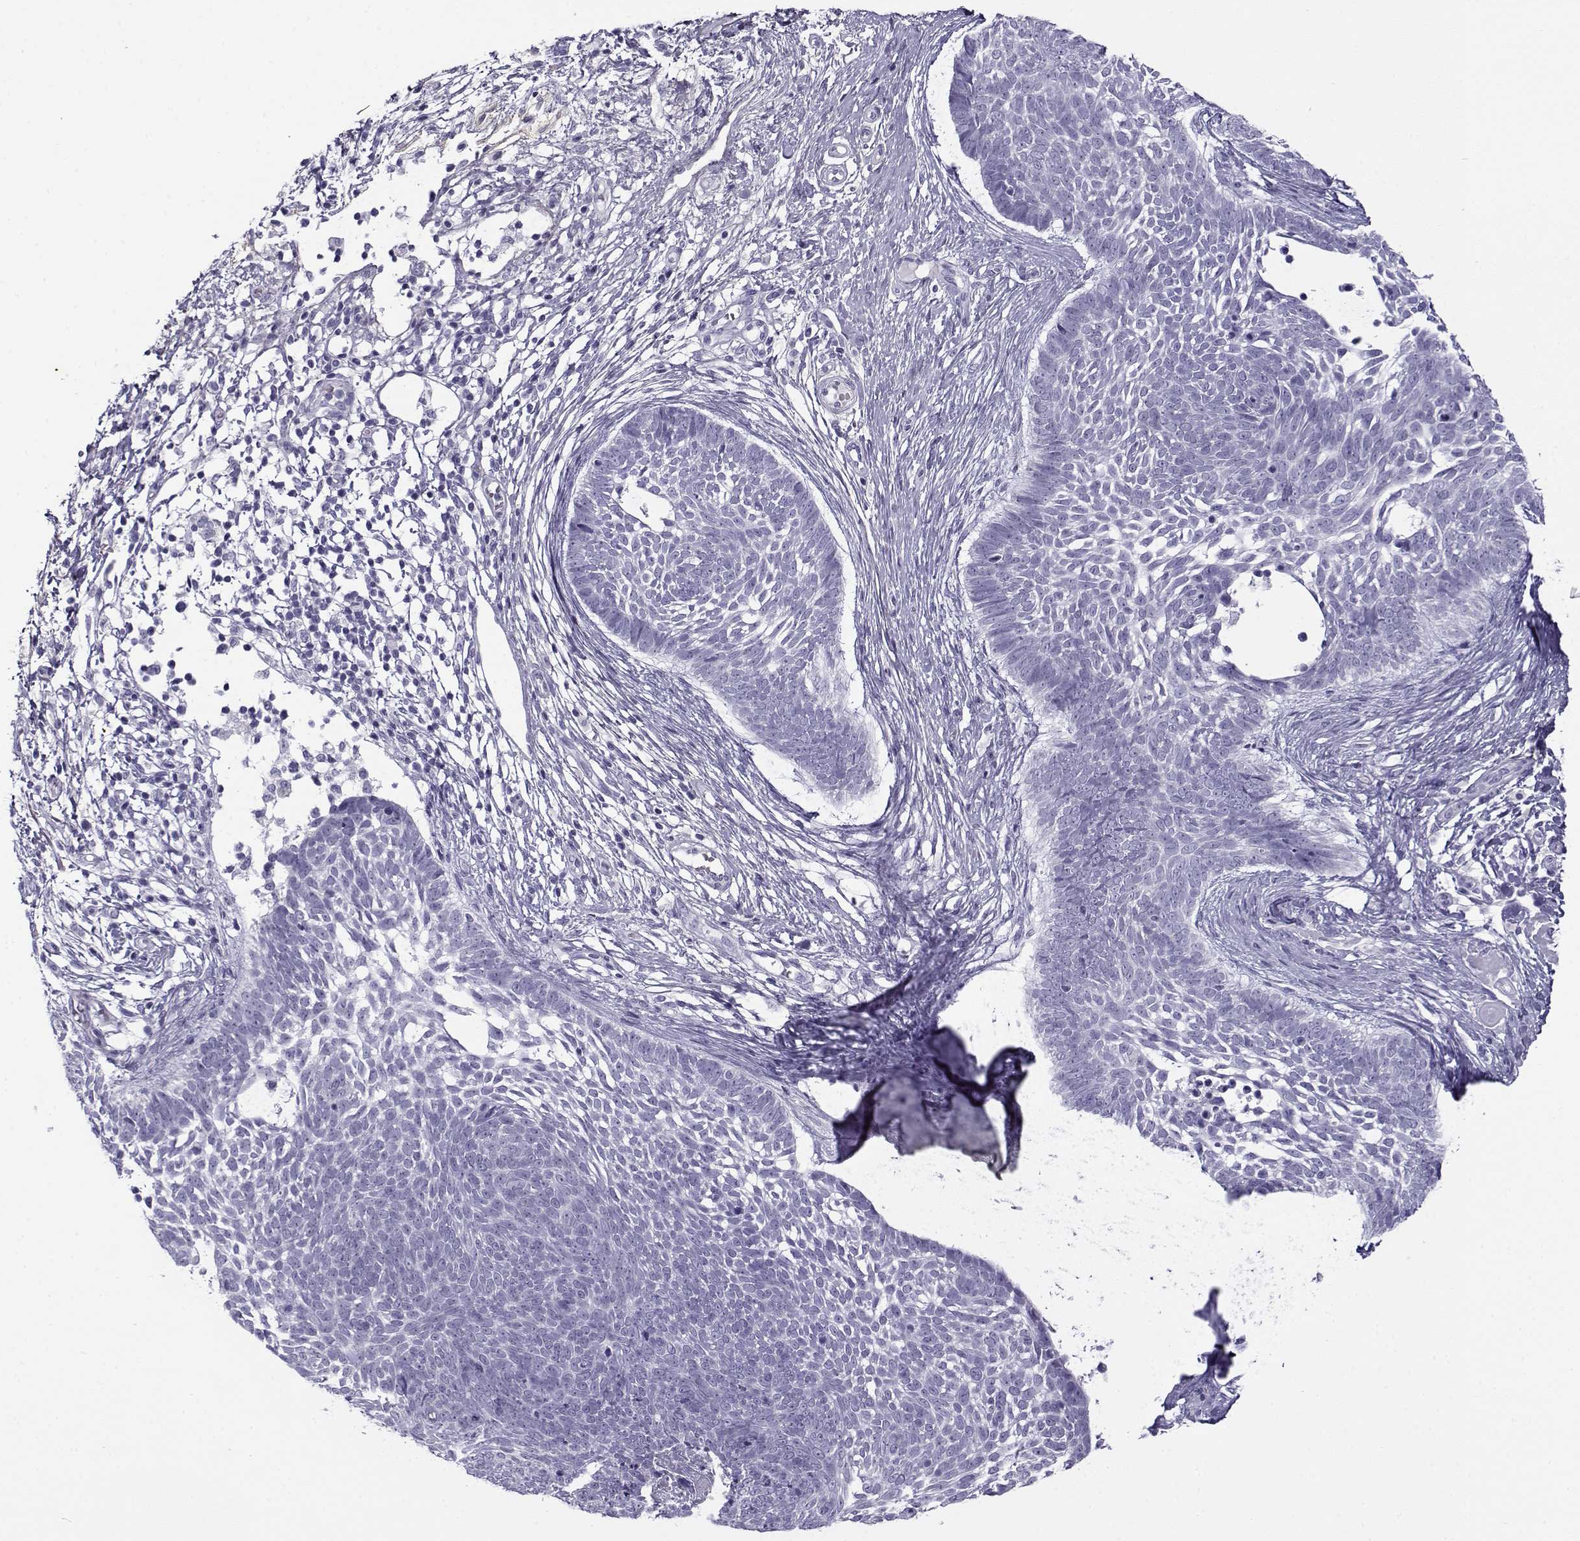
{"staining": {"intensity": "negative", "quantity": "none", "location": "none"}, "tissue": "skin cancer", "cell_type": "Tumor cells", "image_type": "cancer", "snomed": [{"axis": "morphology", "description": "Basal cell carcinoma"}, {"axis": "topography", "description": "Skin"}], "caption": "Immunohistochemistry (IHC) of human skin cancer exhibits no expression in tumor cells. (DAB immunohistochemistry with hematoxylin counter stain).", "gene": "GTSF1L", "patient": {"sex": "male", "age": 85}}